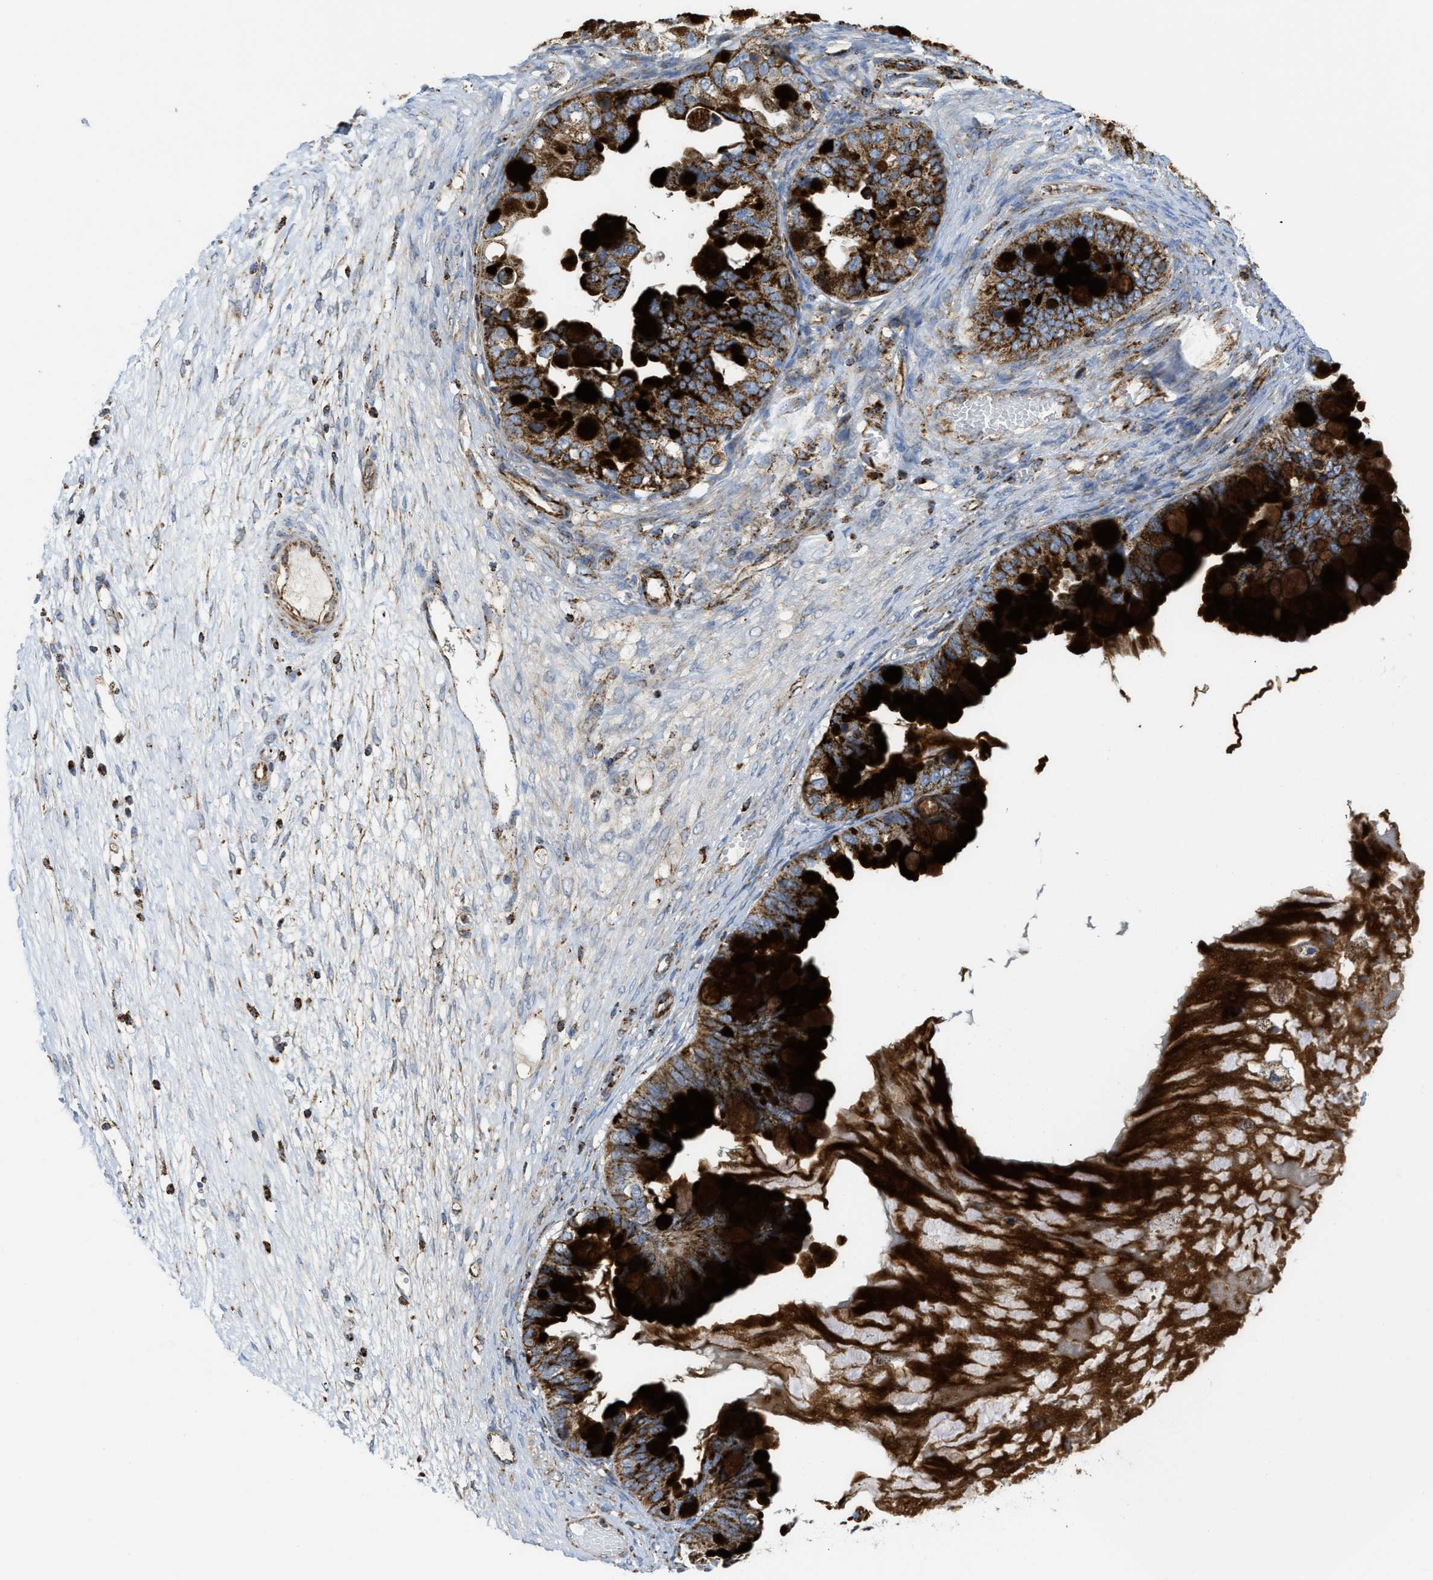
{"staining": {"intensity": "strong", "quantity": ">75%", "location": "cytoplasmic/membranous"}, "tissue": "ovarian cancer", "cell_type": "Tumor cells", "image_type": "cancer", "snomed": [{"axis": "morphology", "description": "Cystadenocarcinoma, mucinous, NOS"}, {"axis": "topography", "description": "Ovary"}], "caption": "A high amount of strong cytoplasmic/membranous staining is appreciated in approximately >75% of tumor cells in ovarian cancer (mucinous cystadenocarcinoma) tissue.", "gene": "SQOR", "patient": {"sex": "female", "age": 80}}